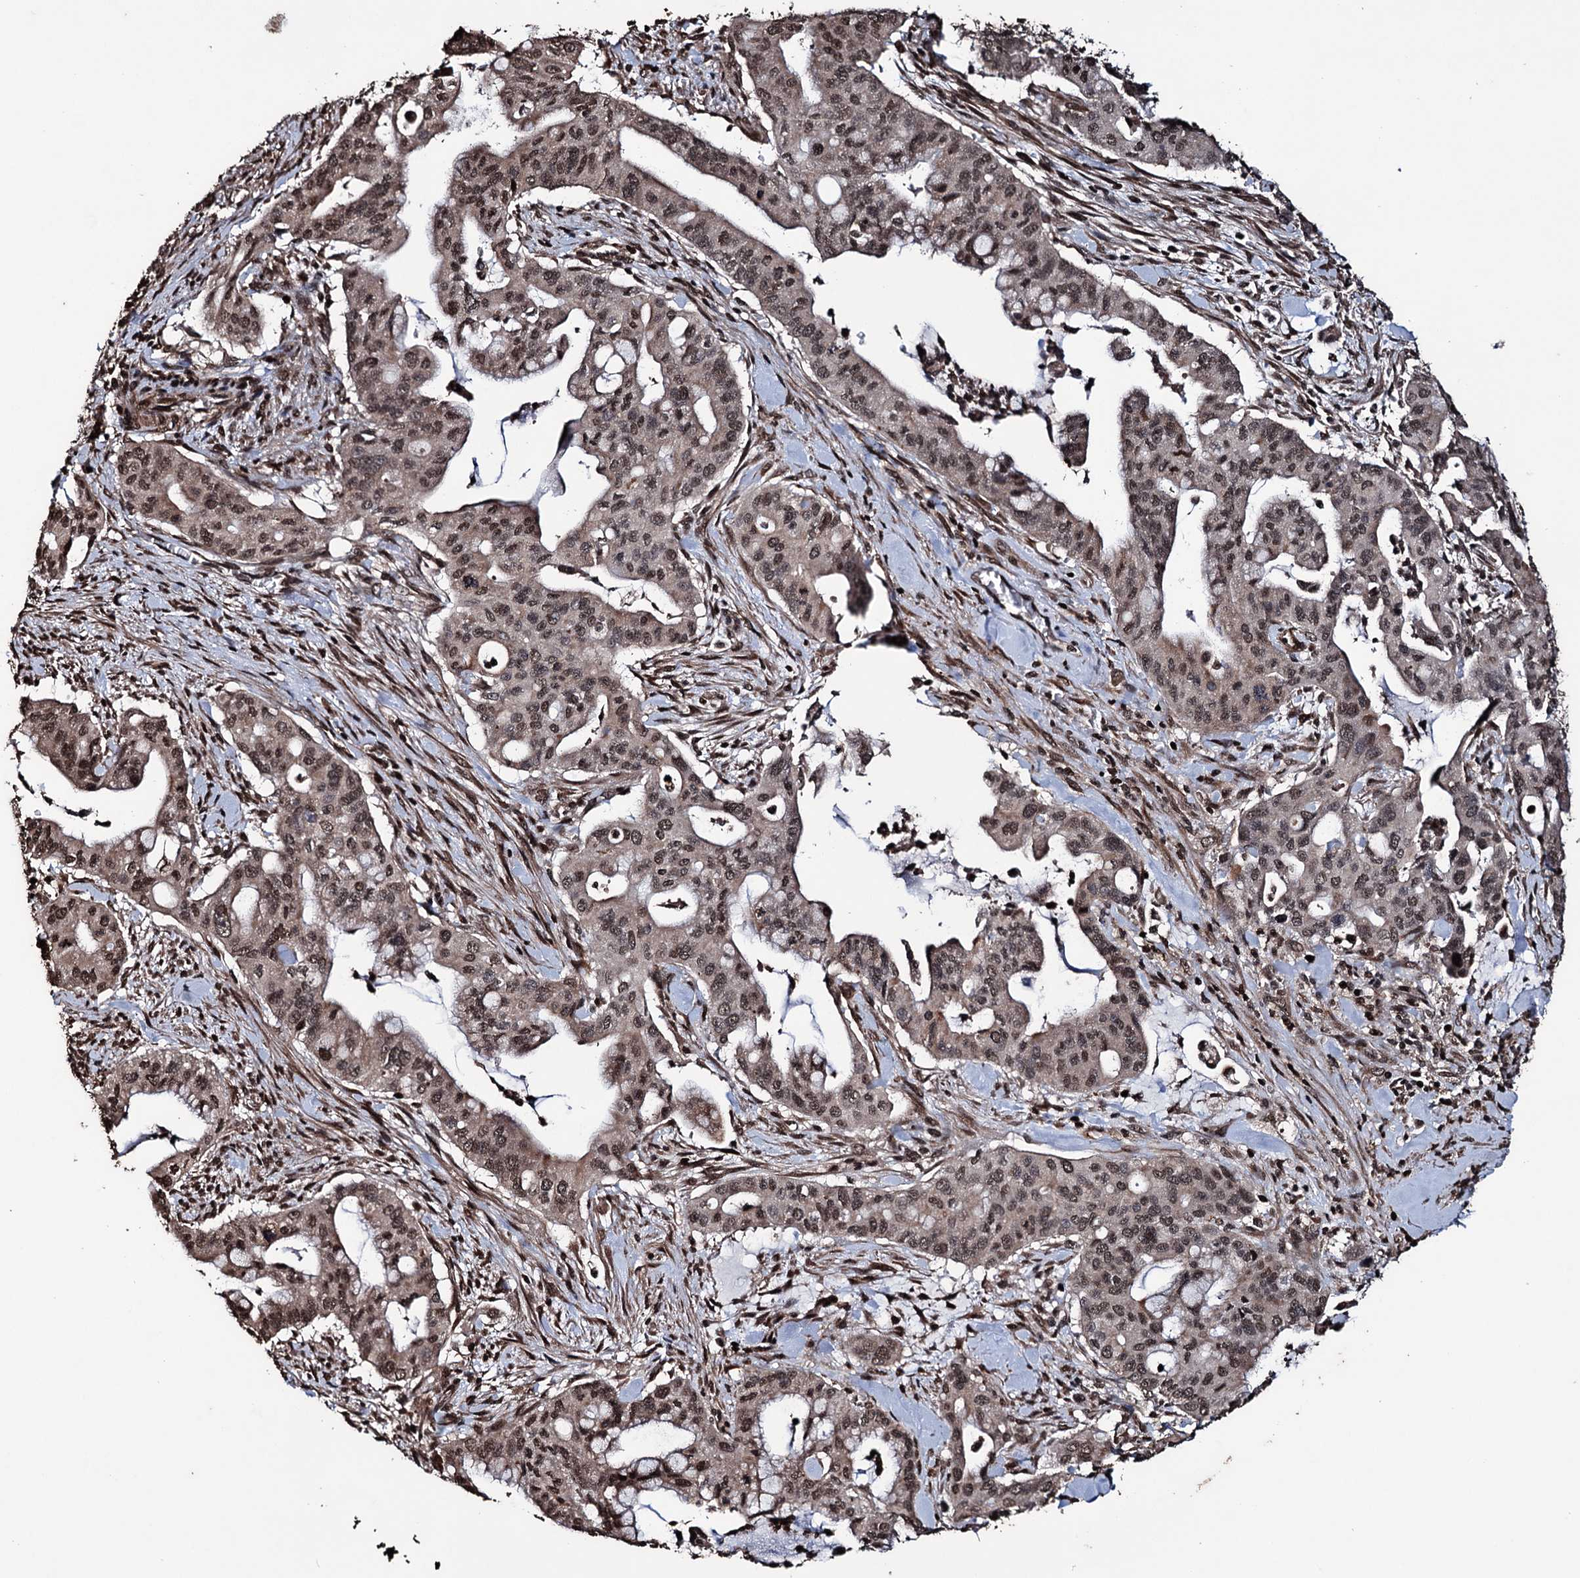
{"staining": {"intensity": "moderate", "quantity": ">75%", "location": "nuclear"}, "tissue": "pancreatic cancer", "cell_type": "Tumor cells", "image_type": "cancer", "snomed": [{"axis": "morphology", "description": "Adenocarcinoma, NOS"}, {"axis": "topography", "description": "Pancreas"}], "caption": "The photomicrograph shows a brown stain indicating the presence of a protein in the nuclear of tumor cells in adenocarcinoma (pancreatic).", "gene": "EYA4", "patient": {"sex": "male", "age": 46}}